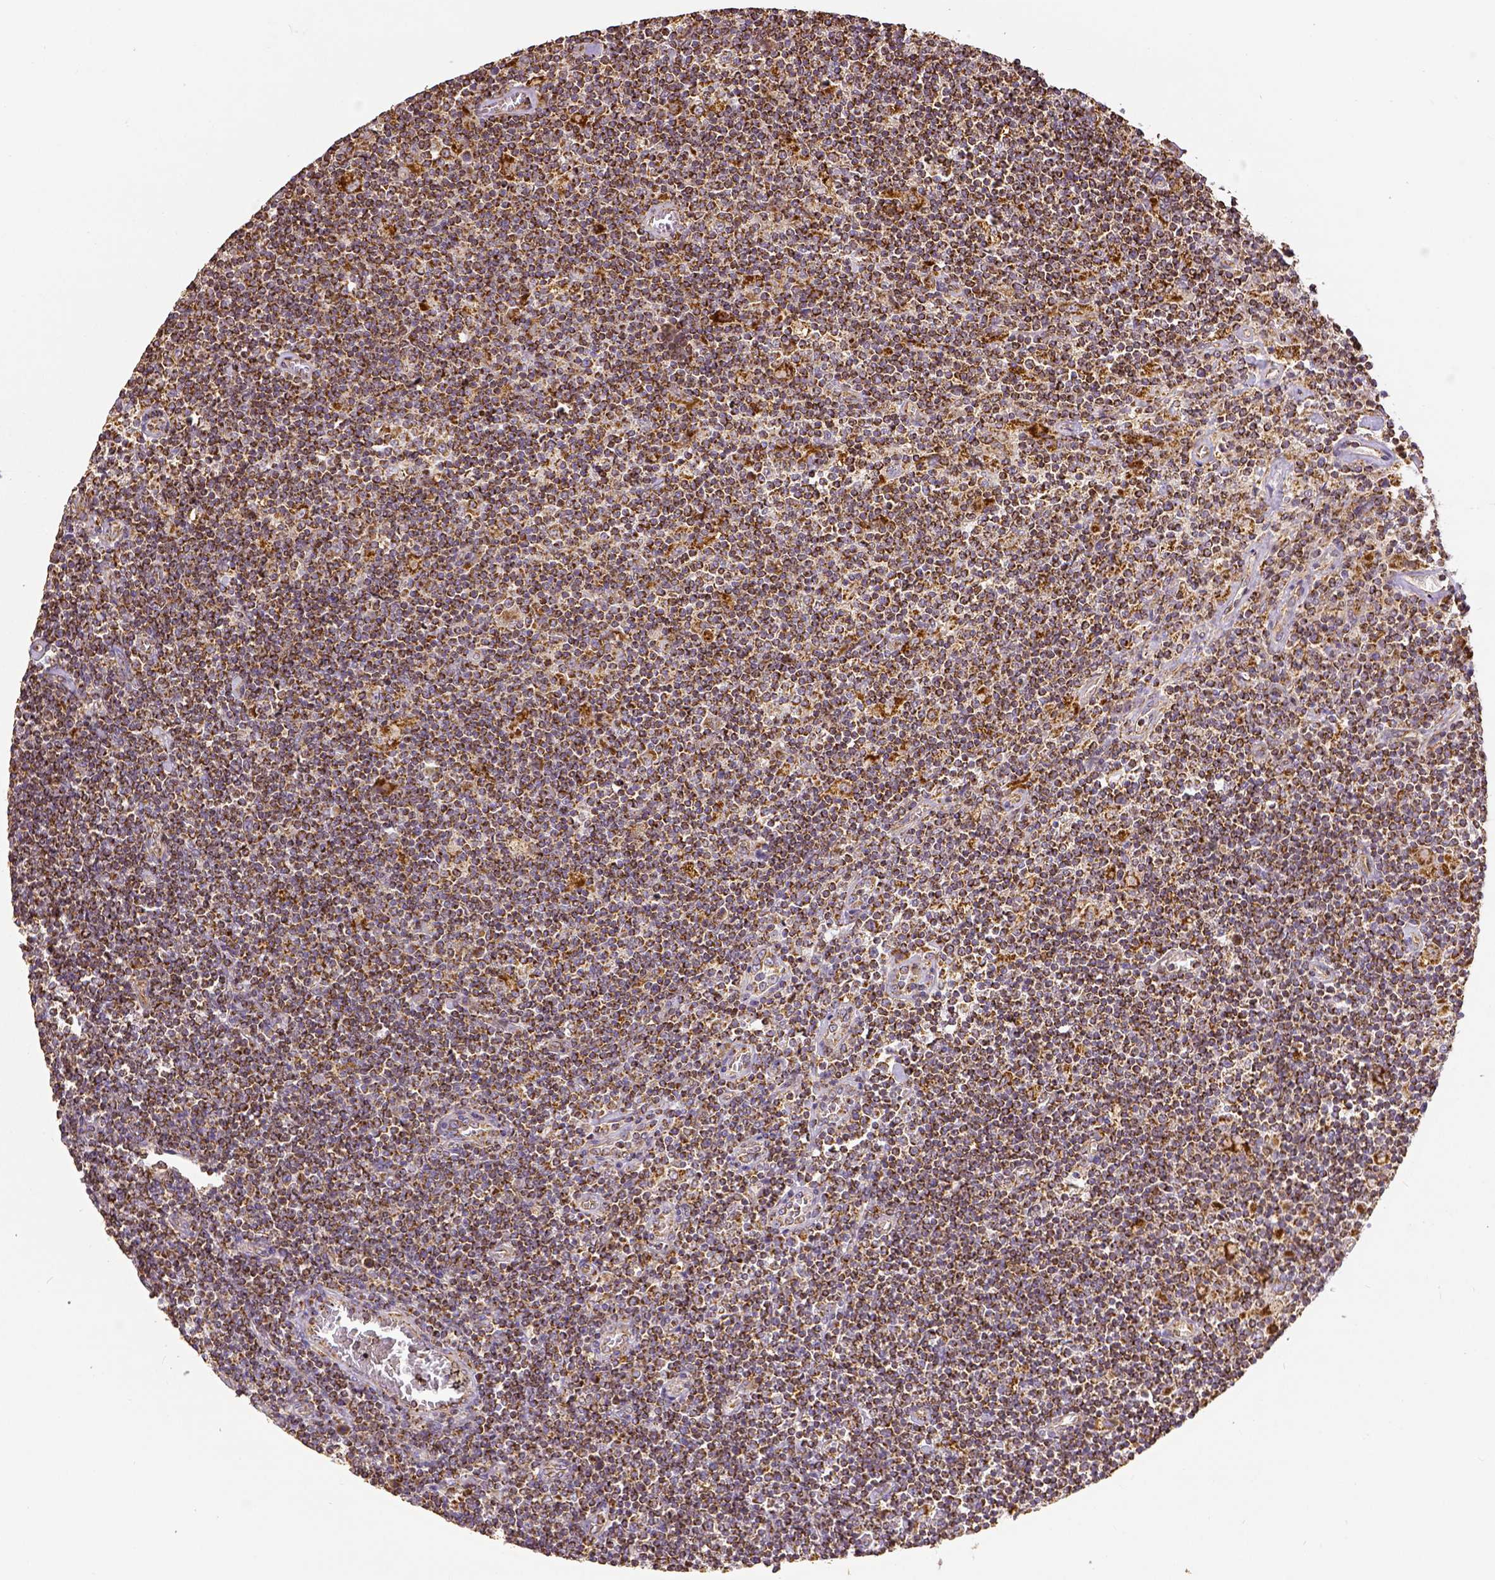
{"staining": {"intensity": "moderate", "quantity": ">75%", "location": "cytoplasmic/membranous"}, "tissue": "lymphoma", "cell_type": "Tumor cells", "image_type": "cancer", "snomed": [{"axis": "morphology", "description": "Hodgkin's disease, NOS"}, {"axis": "topography", "description": "Lymph node"}], "caption": "The immunohistochemical stain highlights moderate cytoplasmic/membranous staining in tumor cells of Hodgkin's disease tissue.", "gene": "SDHB", "patient": {"sex": "male", "age": 40}}